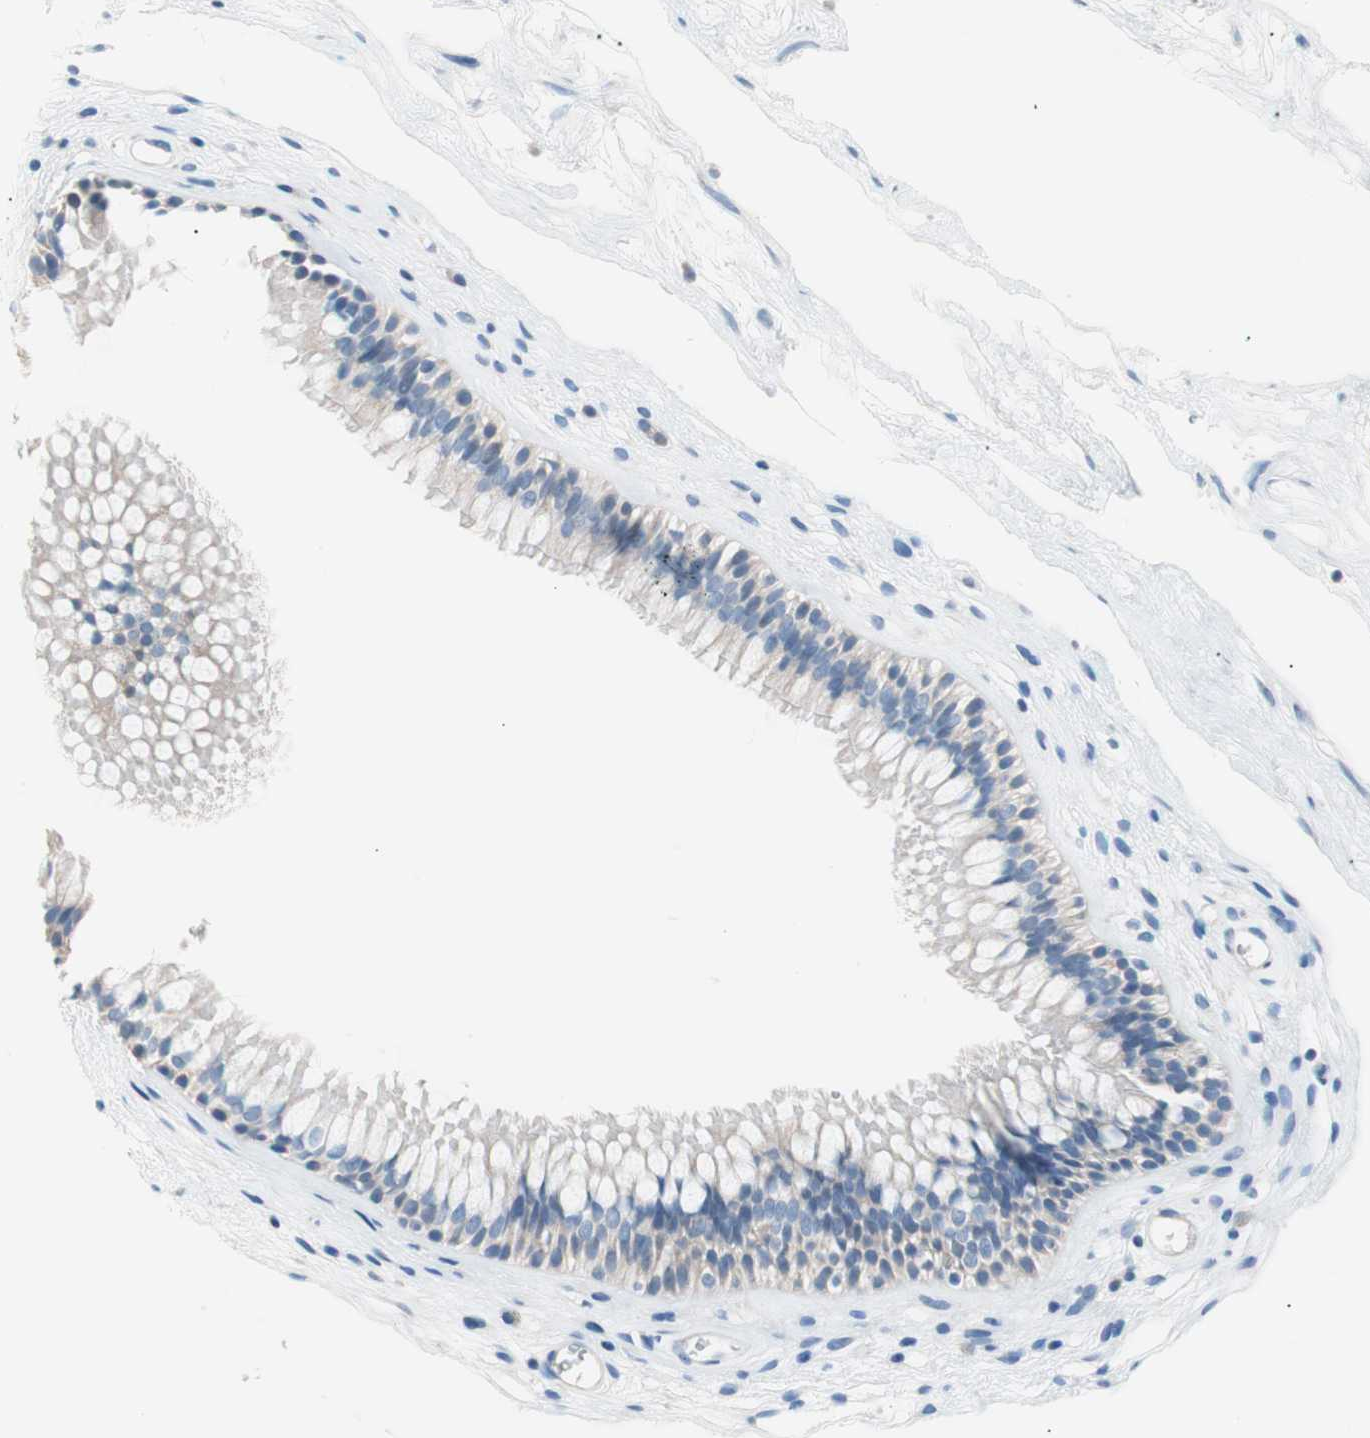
{"staining": {"intensity": "negative", "quantity": "none", "location": "none"}, "tissue": "nasopharynx", "cell_type": "Respiratory epithelial cells", "image_type": "normal", "snomed": [{"axis": "morphology", "description": "Normal tissue, NOS"}, {"axis": "morphology", "description": "Inflammation, NOS"}, {"axis": "topography", "description": "Nasopharynx"}], "caption": "This is an immunohistochemistry (IHC) image of unremarkable human nasopharynx. There is no staining in respiratory epithelial cells.", "gene": "VIL1", "patient": {"sex": "male", "age": 48}}